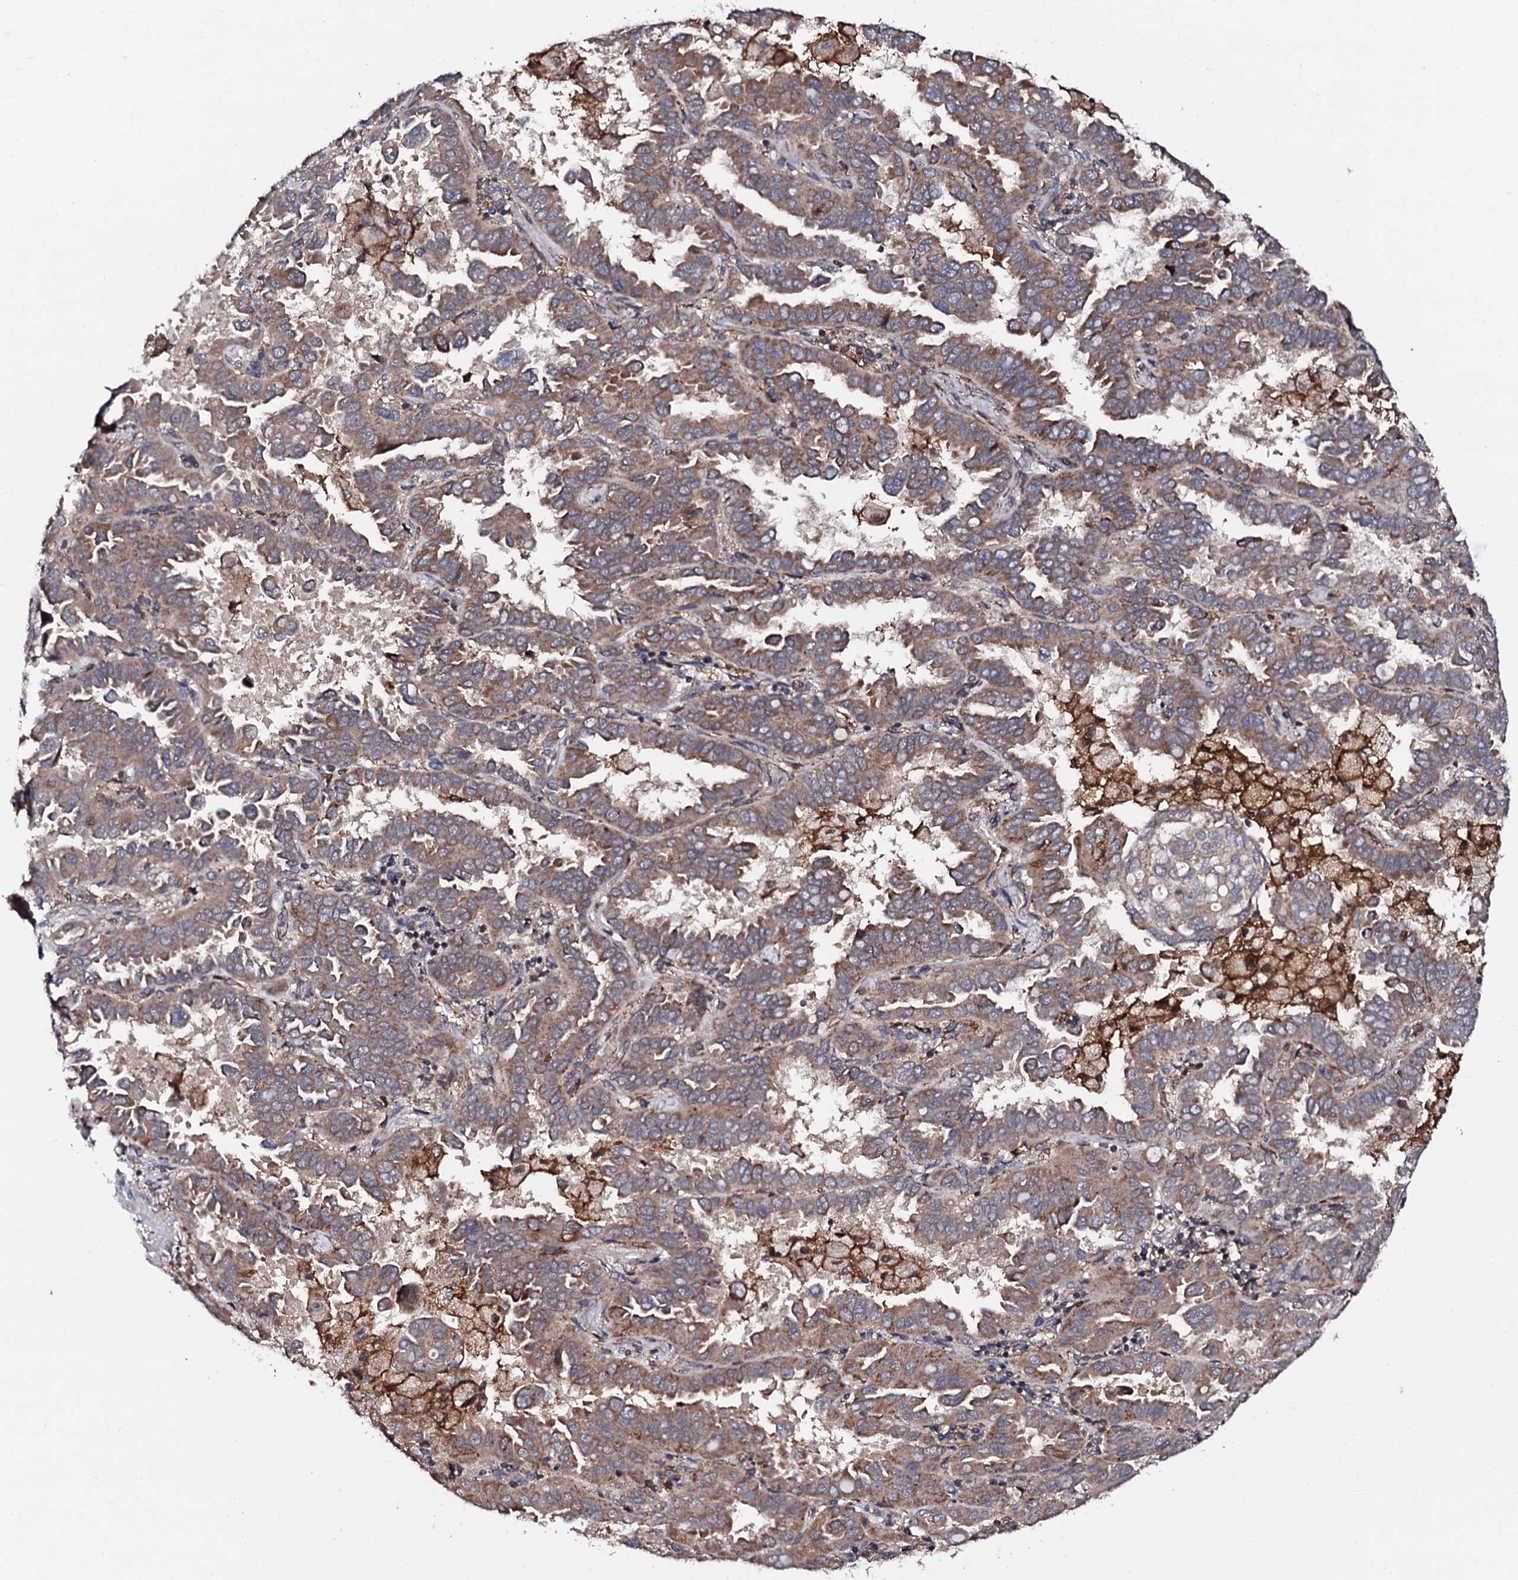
{"staining": {"intensity": "moderate", "quantity": ">75%", "location": "cytoplasmic/membranous"}, "tissue": "lung cancer", "cell_type": "Tumor cells", "image_type": "cancer", "snomed": [{"axis": "morphology", "description": "Adenocarcinoma, NOS"}, {"axis": "topography", "description": "Lung"}], "caption": "Immunohistochemical staining of lung adenocarcinoma shows medium levels of moderate cytoplasmic/membranous staining in approximately >75% of tumor cells.", "gene": "EDC3", "patient": {"sex": "male", "age": 64}}